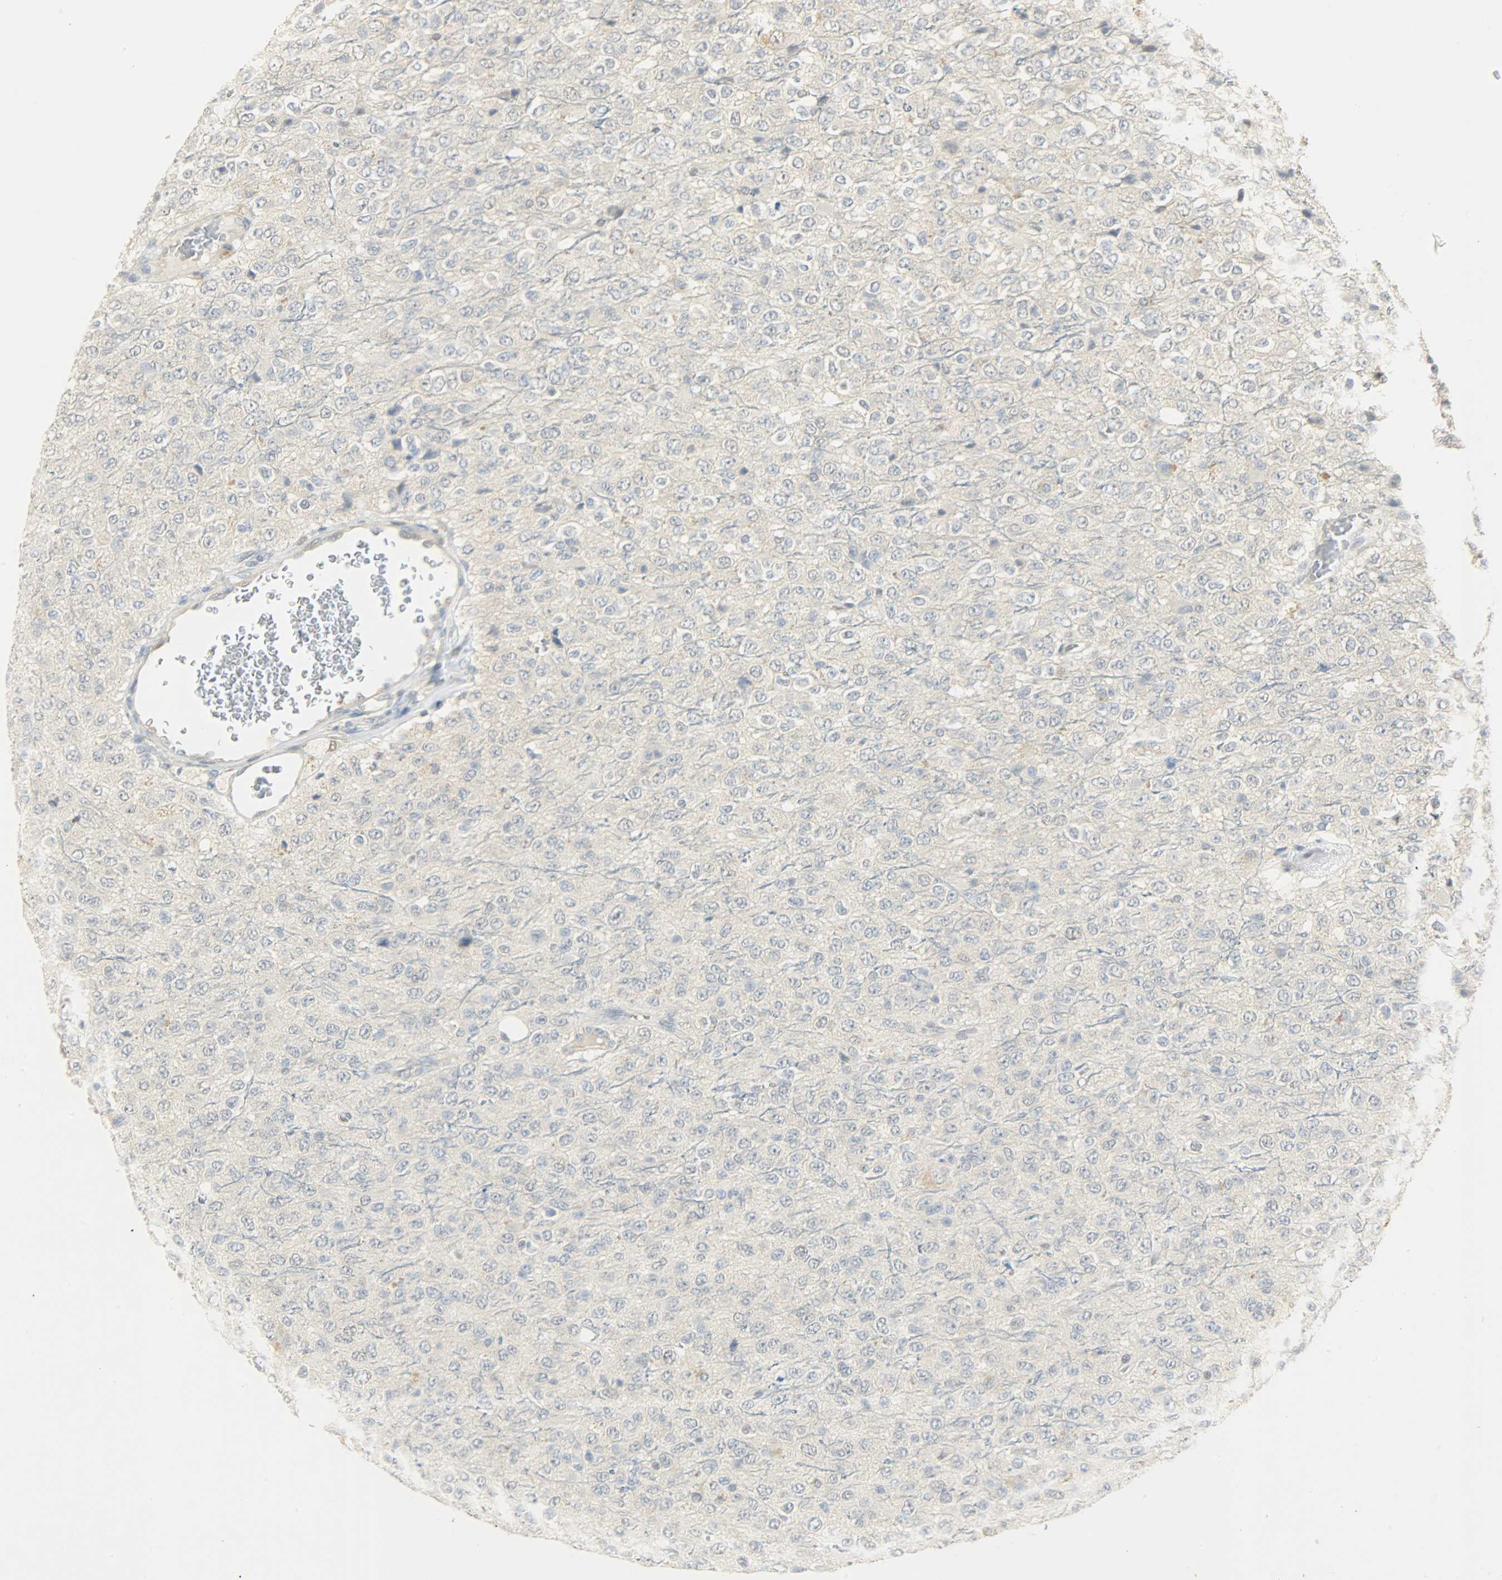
{"staining": {"intensity": "negative", "quantity": "none", "location": "none"}, "tissue": "glioma", "cell_type": "Tumor cells", "image_type": "cancer", "snomed": [{"axis": "morphology", "description": "Glioma, malignant, High grade"}, {"axis": "topography", "description": "pancreas cauda"}], "caption": "Micrograph shows no protein staining in tumor cells of malignant glioma (high-grade) tissue. (IHC, brightfield microscopy, high magnification).", "gene": "USP13", "patient": {"sex": "male", "age": 60}}